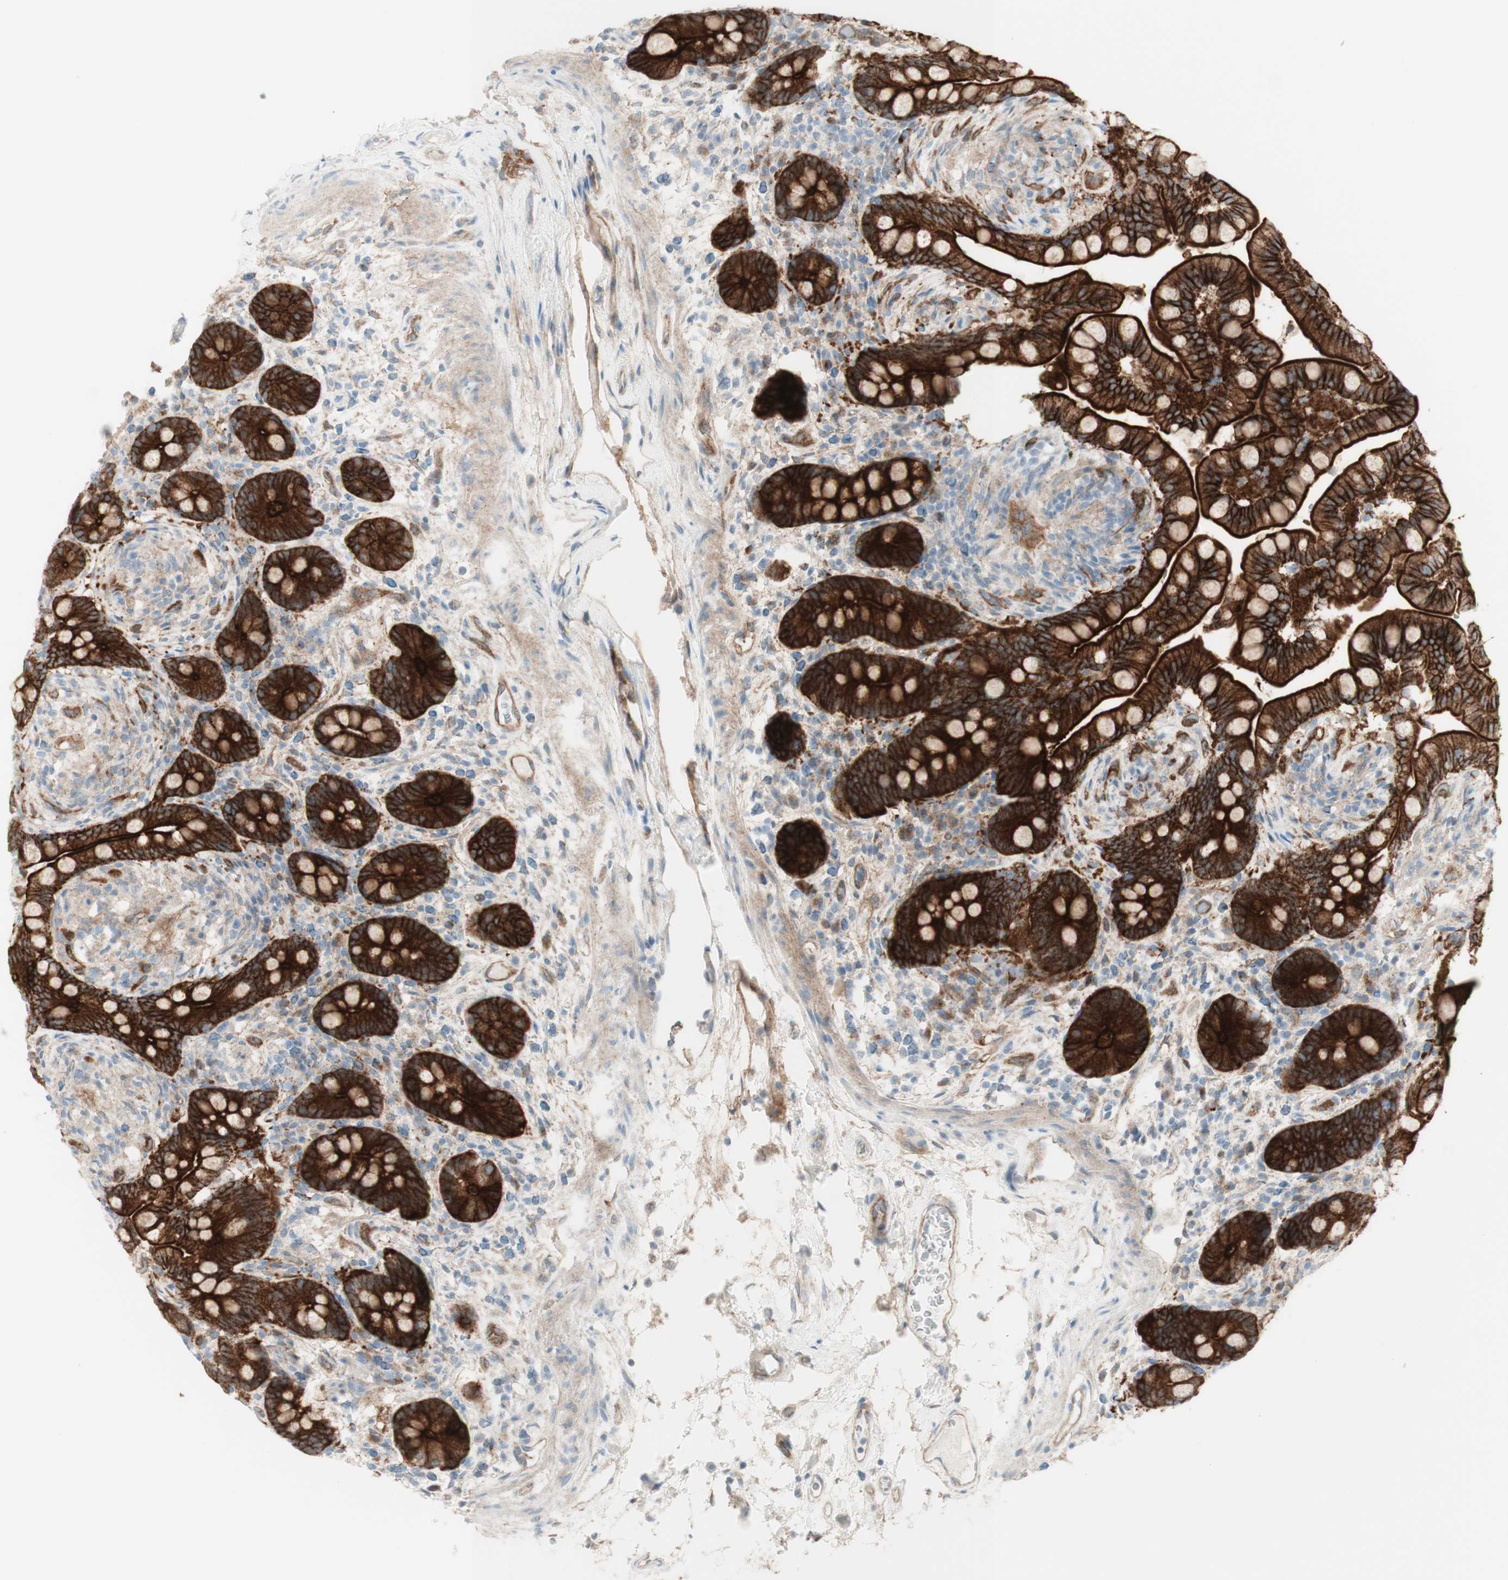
{"staining": {"intensity": "weak", "quantity": ">75%", "location": "cytoplasmic/membranous"}, "tissue": "colon", "cell_type": "Endothelial cells", "image_type": "normal", "snomed": [{"axis": "morphology", "description": "Normal tissue, NOS"}, {"axis": "topography", "description": "Colon"}], "caption": "Protein staining shows weak cytoplasmic/membranous expression in about >75% of endothelial cells in benign colon. (Stains: DAB (3,3'-diaminobenzidine) in brown, nuclei in blue, Microscopy: brightfield microscopy at high magnification).", "gene": "MYO6", "patient": {"sex": "male", "age": 73}}